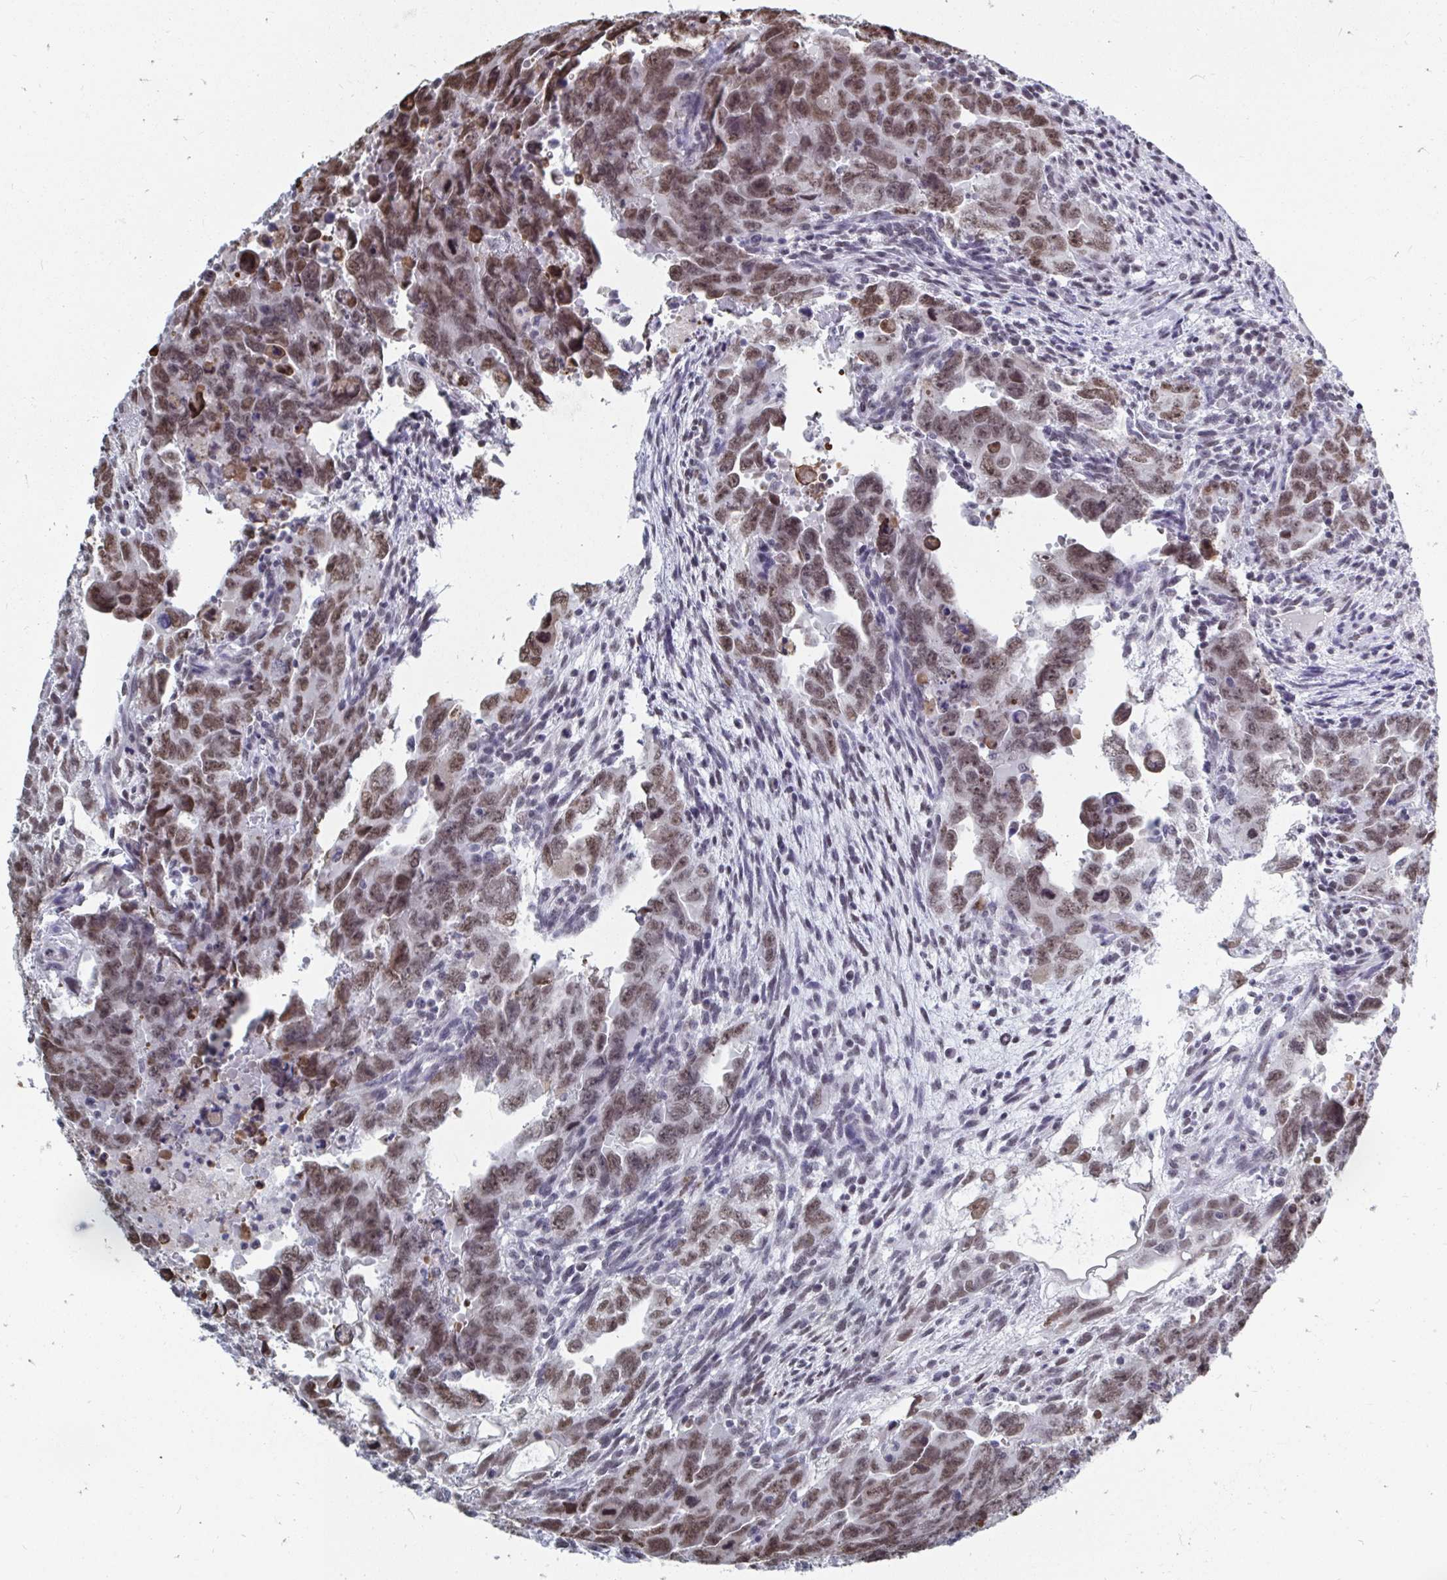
{"staining": {"intensity": "moderate", "quantity": ">75%", "location": "nuclear"}, "tissue": "testis cancer", "cell_type": "Tumor cells", "image_type": "cancer", "snomed": [{"axis": "morphology", "description": "Carcinoma, Embryonal, NOS"}, {"axis": "topography", "description": "Testis"}], "caption": "A brown stain labels moderate nuclear positivity of a protein in testis cancer tumor cells.", "gene": "TRIP12", "patient": {"sex": "male", "age": 24}}